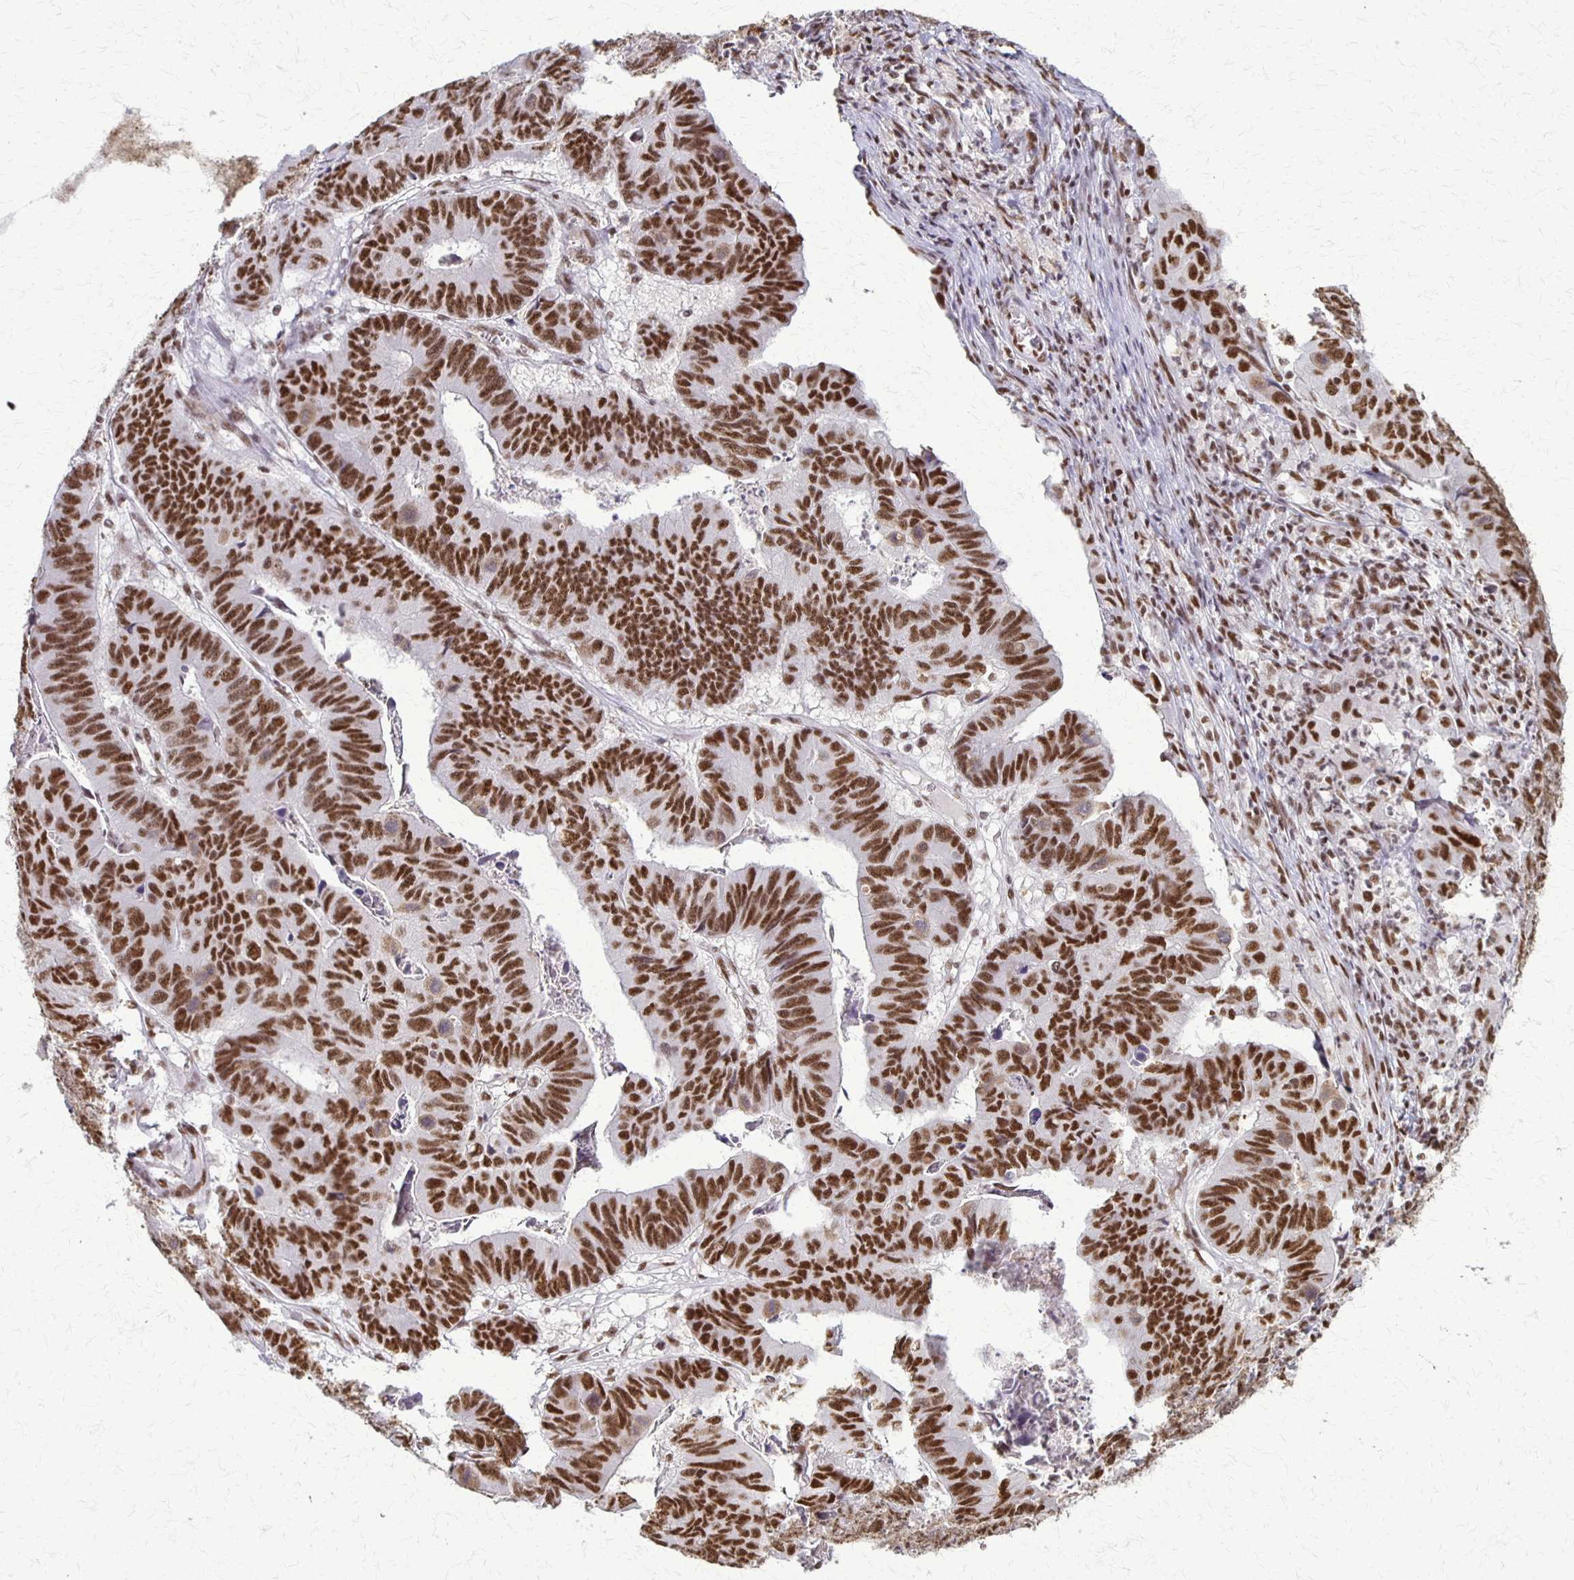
{"staining": {"intensity": "strong", "quantity": ">75%", "location": "nuclear"}, "tissue": "stomach cancer", "cell_type": "Tumor cells", "image_type": "cancer", "snomed": [{"axis": "morphology", "description": "Adenocarcinoma, NOS"}, {"axis": "topography", "description": "Stomach, lower"}], "caption": "High-power microscopy captured an immunohistochemistry (IHC) histopathology image of stomach cancer (adenocarcinoma), revealing strong nuclear expression in approximately >75% of tumor cells. The staining was performed using DAB, with brown indicating positive protein expression. Nuclei are stained blue with hematoxylin.", "gene": "XRCC6", "patient": {"sex": "male", "age": 77}}